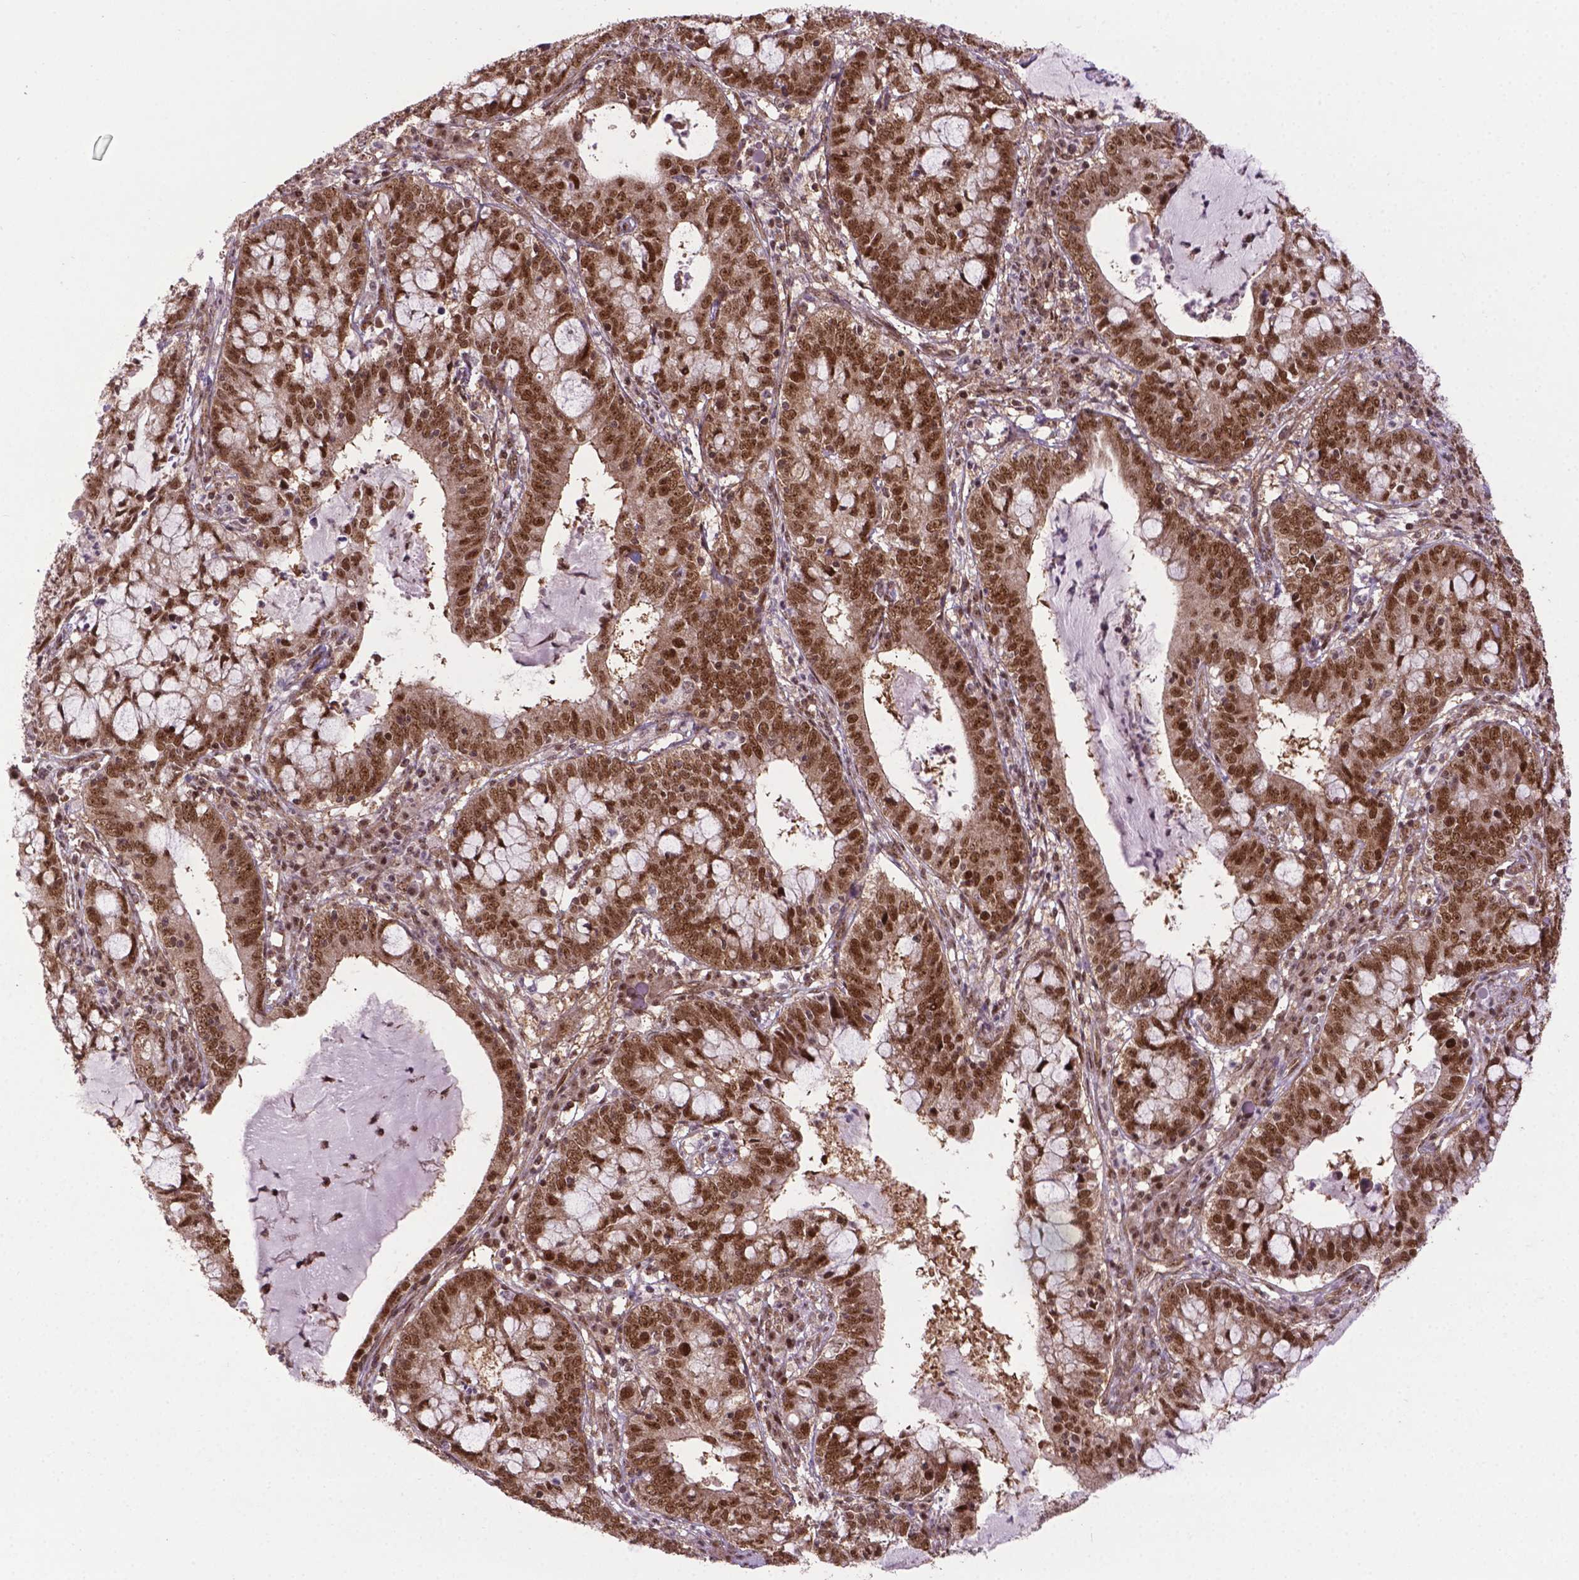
{"staining": {"intensity": "moderate", "quantity": ">75%", "location": "nuclear"}, "tissue": "cervical cancer", "cell_type": "Tumor cells", "image_type": "cancer", "snomed": [{"axis": "morphology", "description": "Adenocarcinoma, NOS"}, {"axis": "topography", "description": "Cervix"}], "caption": "This micrograph demonstrates immunohistochemistry staining of cervical cancer (adenocarcinoma), with medium moderate nuclear positivity in about >75% of tumor cells.", "gene": "CSNK2A1", "patient": {"sex": "female", "age": 40}}